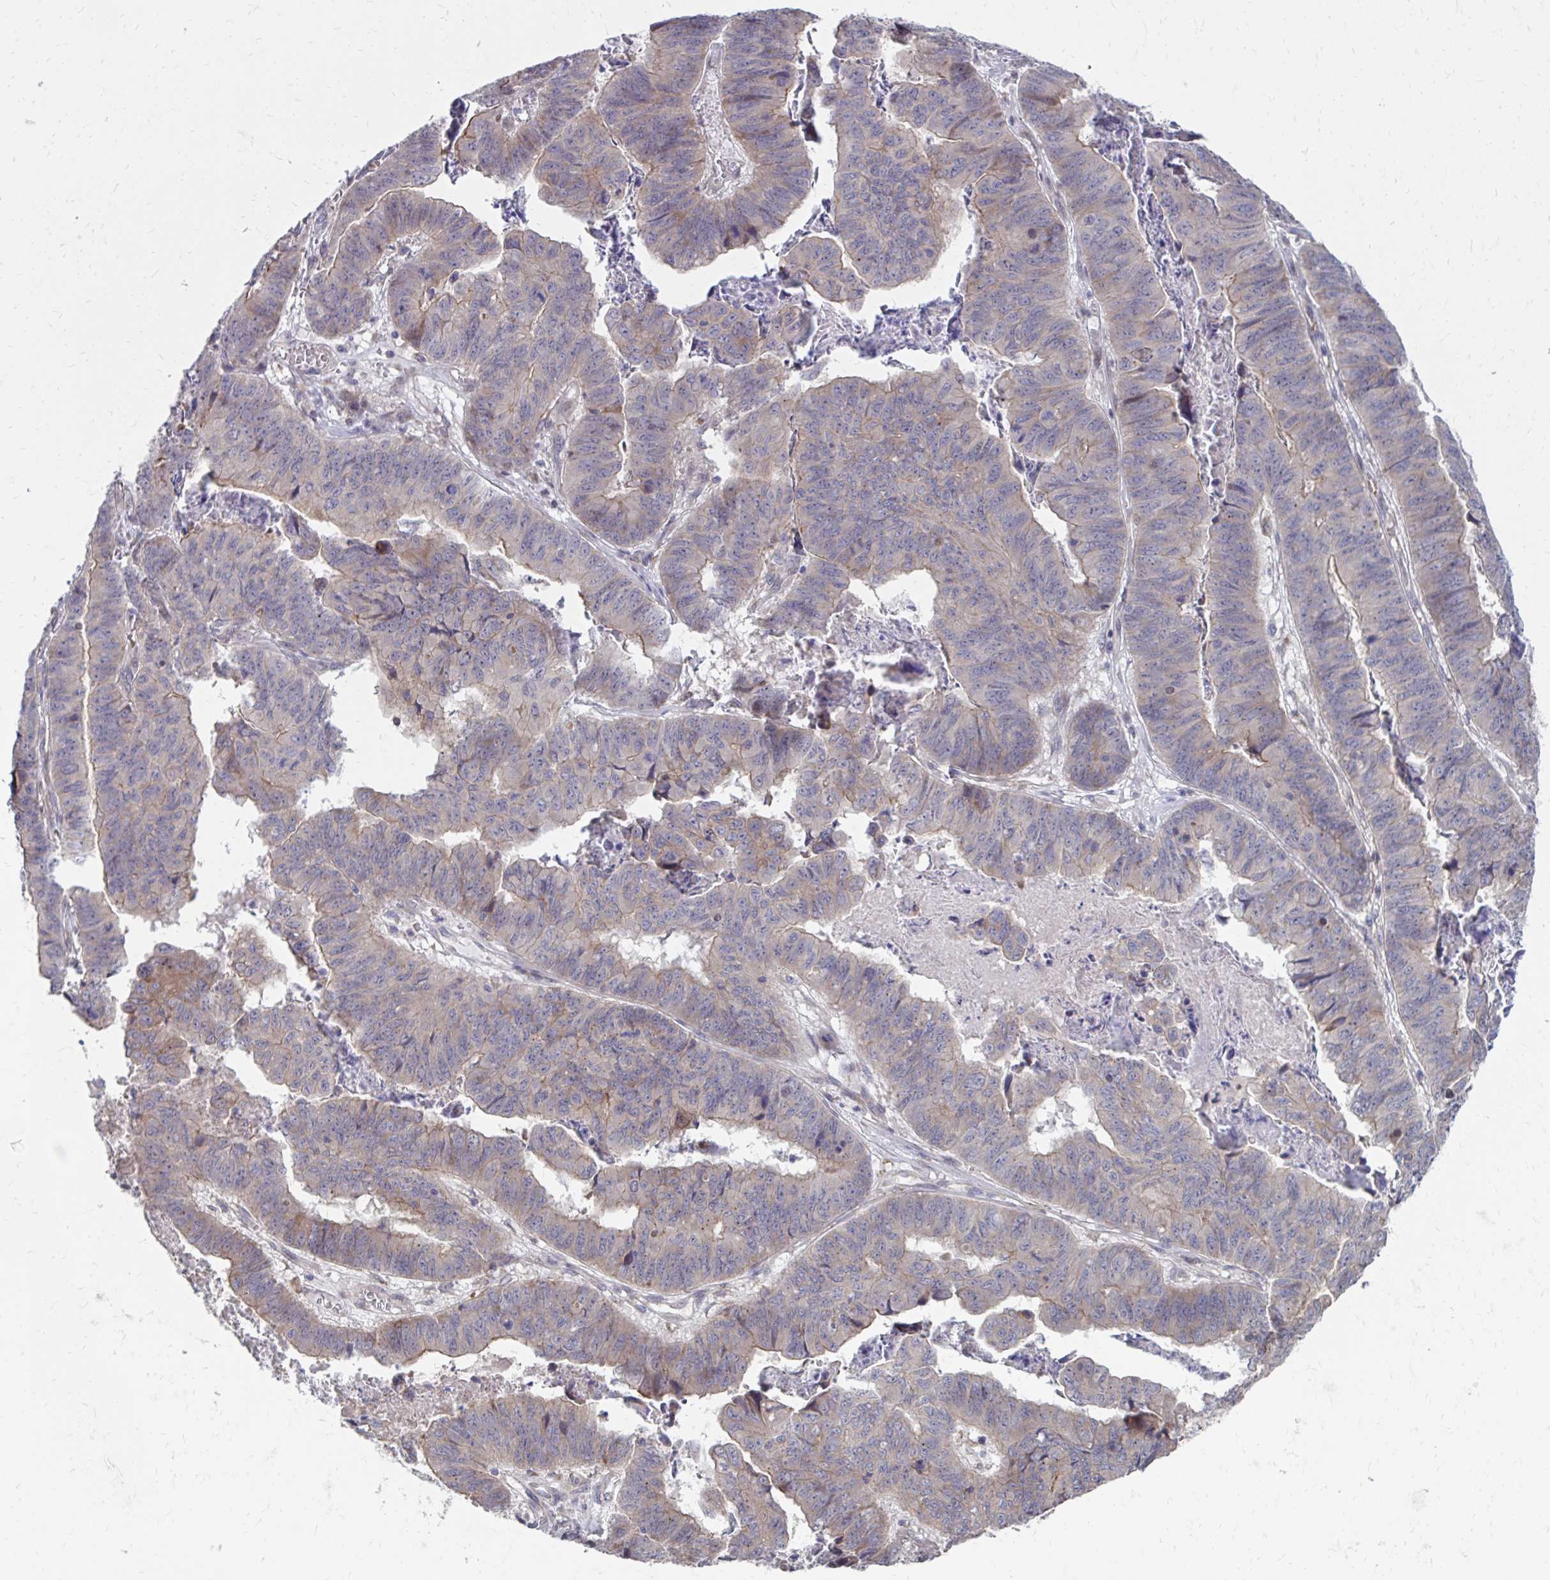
{"staining": {"intensity": "weak", "quantity": "25%-75%", "location": "cytoplasmic/membranous"}, "tissue": "stomach cancer", "cell_type": "Tumor cells", "image_type": "cancer", "snomed": [{"axis": "morphology", "description": "Adenocarcinoma, NOS"}, {"axis": "topography", "description": "Stomach, lower"}], "caption": "Adenocarcinoma (stomach) tissue reveals weak cytoplasmic/membranous positivity in approximately 25%-75% of tumor cells", "gene": "ITPR2", "patient": {"sex": "male", "age": 77}}